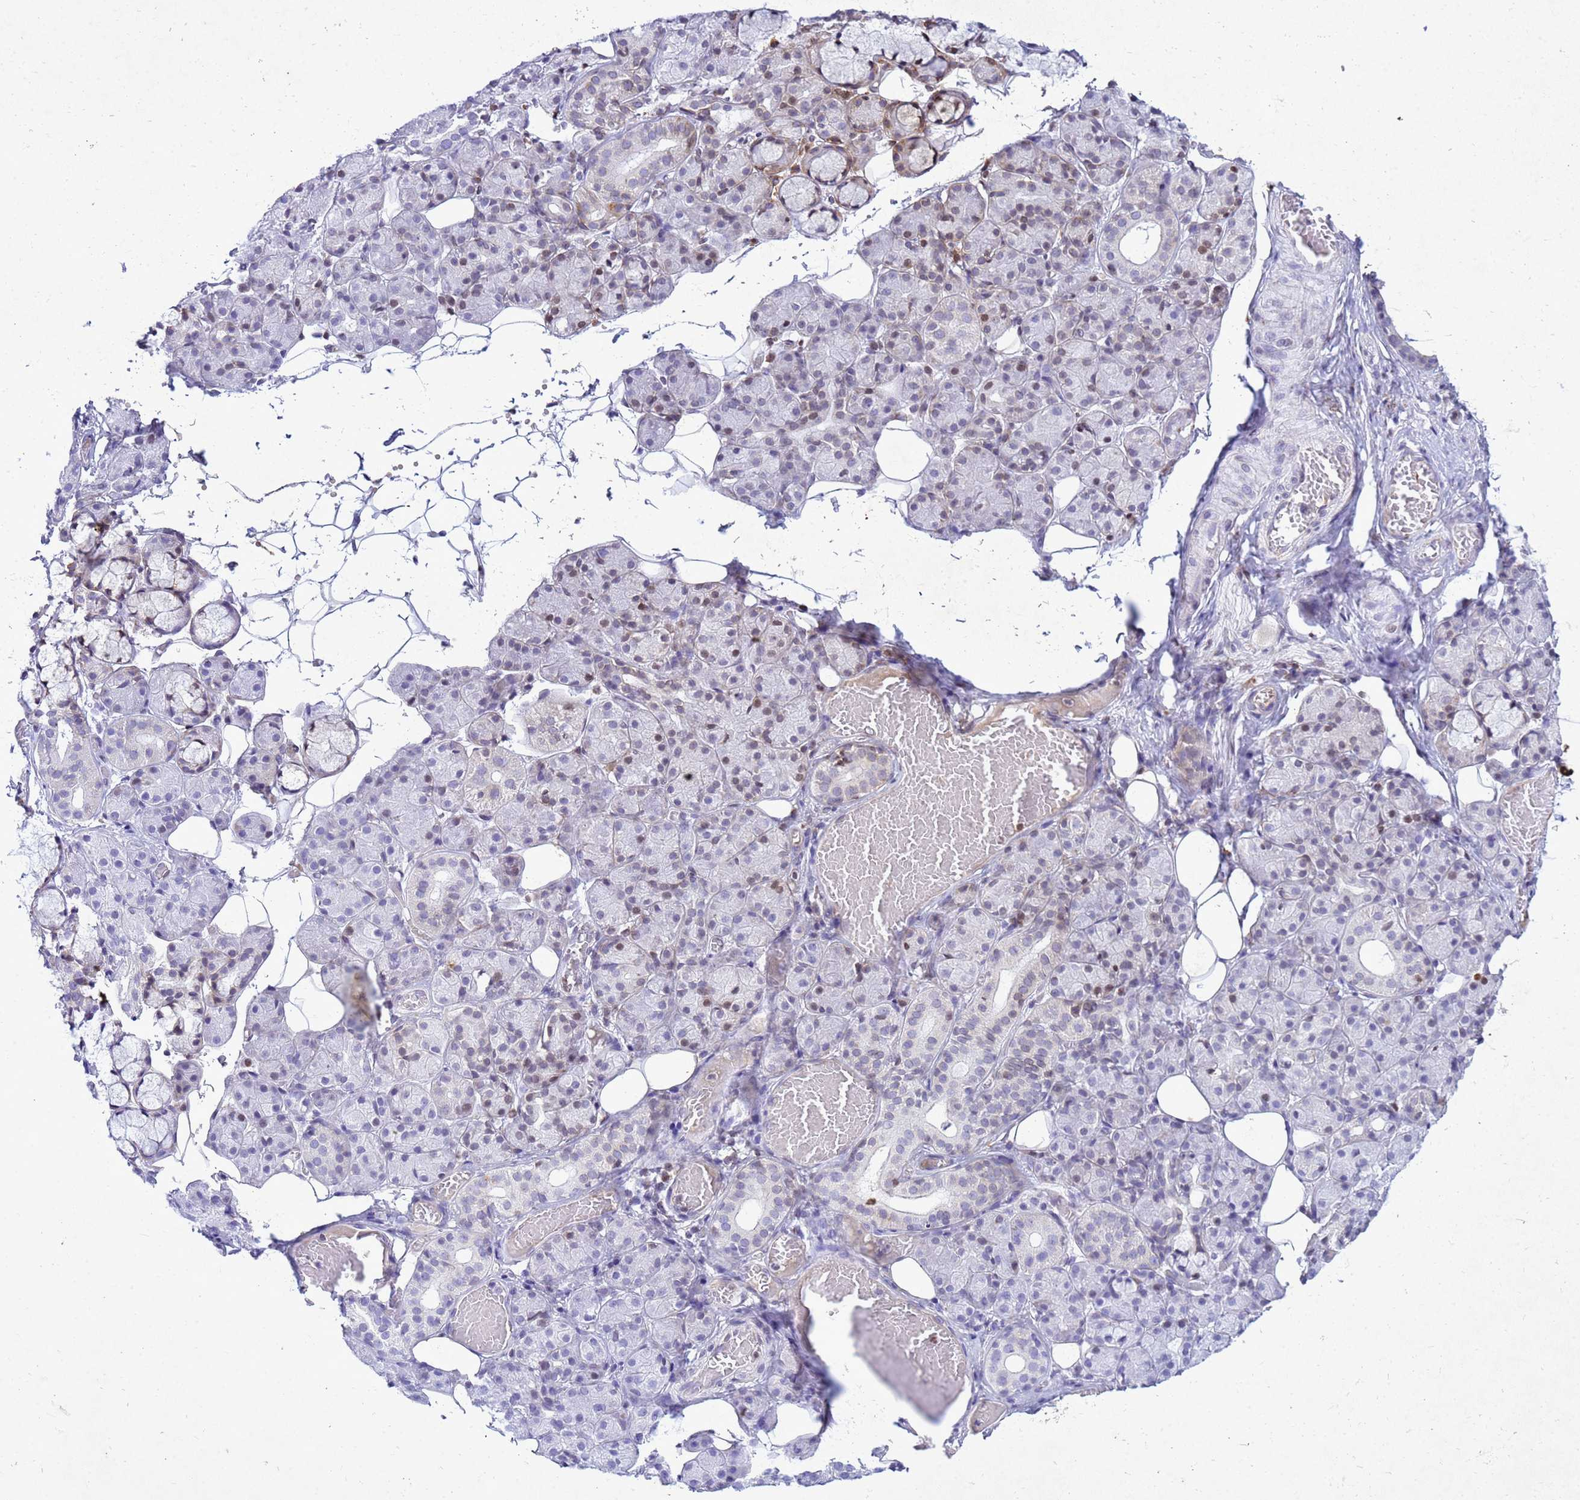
{"staining": {"intensity": "moderate", "quantity": "<25%", "location": "nuclear"}, "tissue": "salivary gland", "cell_type": "Glandular cells", "image_type": "normal", "snomed": [{"axis": "morphology", "description": "Normal tissue, NOS"}, {"axis": "topography", "description": "Salivary gland"}], "caption": "The photomicrograph displays a brown stain indicating the presence of a protein in the nuclear of glandular cells in salivary gland. (DAB (3,3'-diaminobenzidine) = brown stain, brightfield microscopy at high magnification).", "gene": "COPS9", "patient": {"sex": "male", "age": 63}}